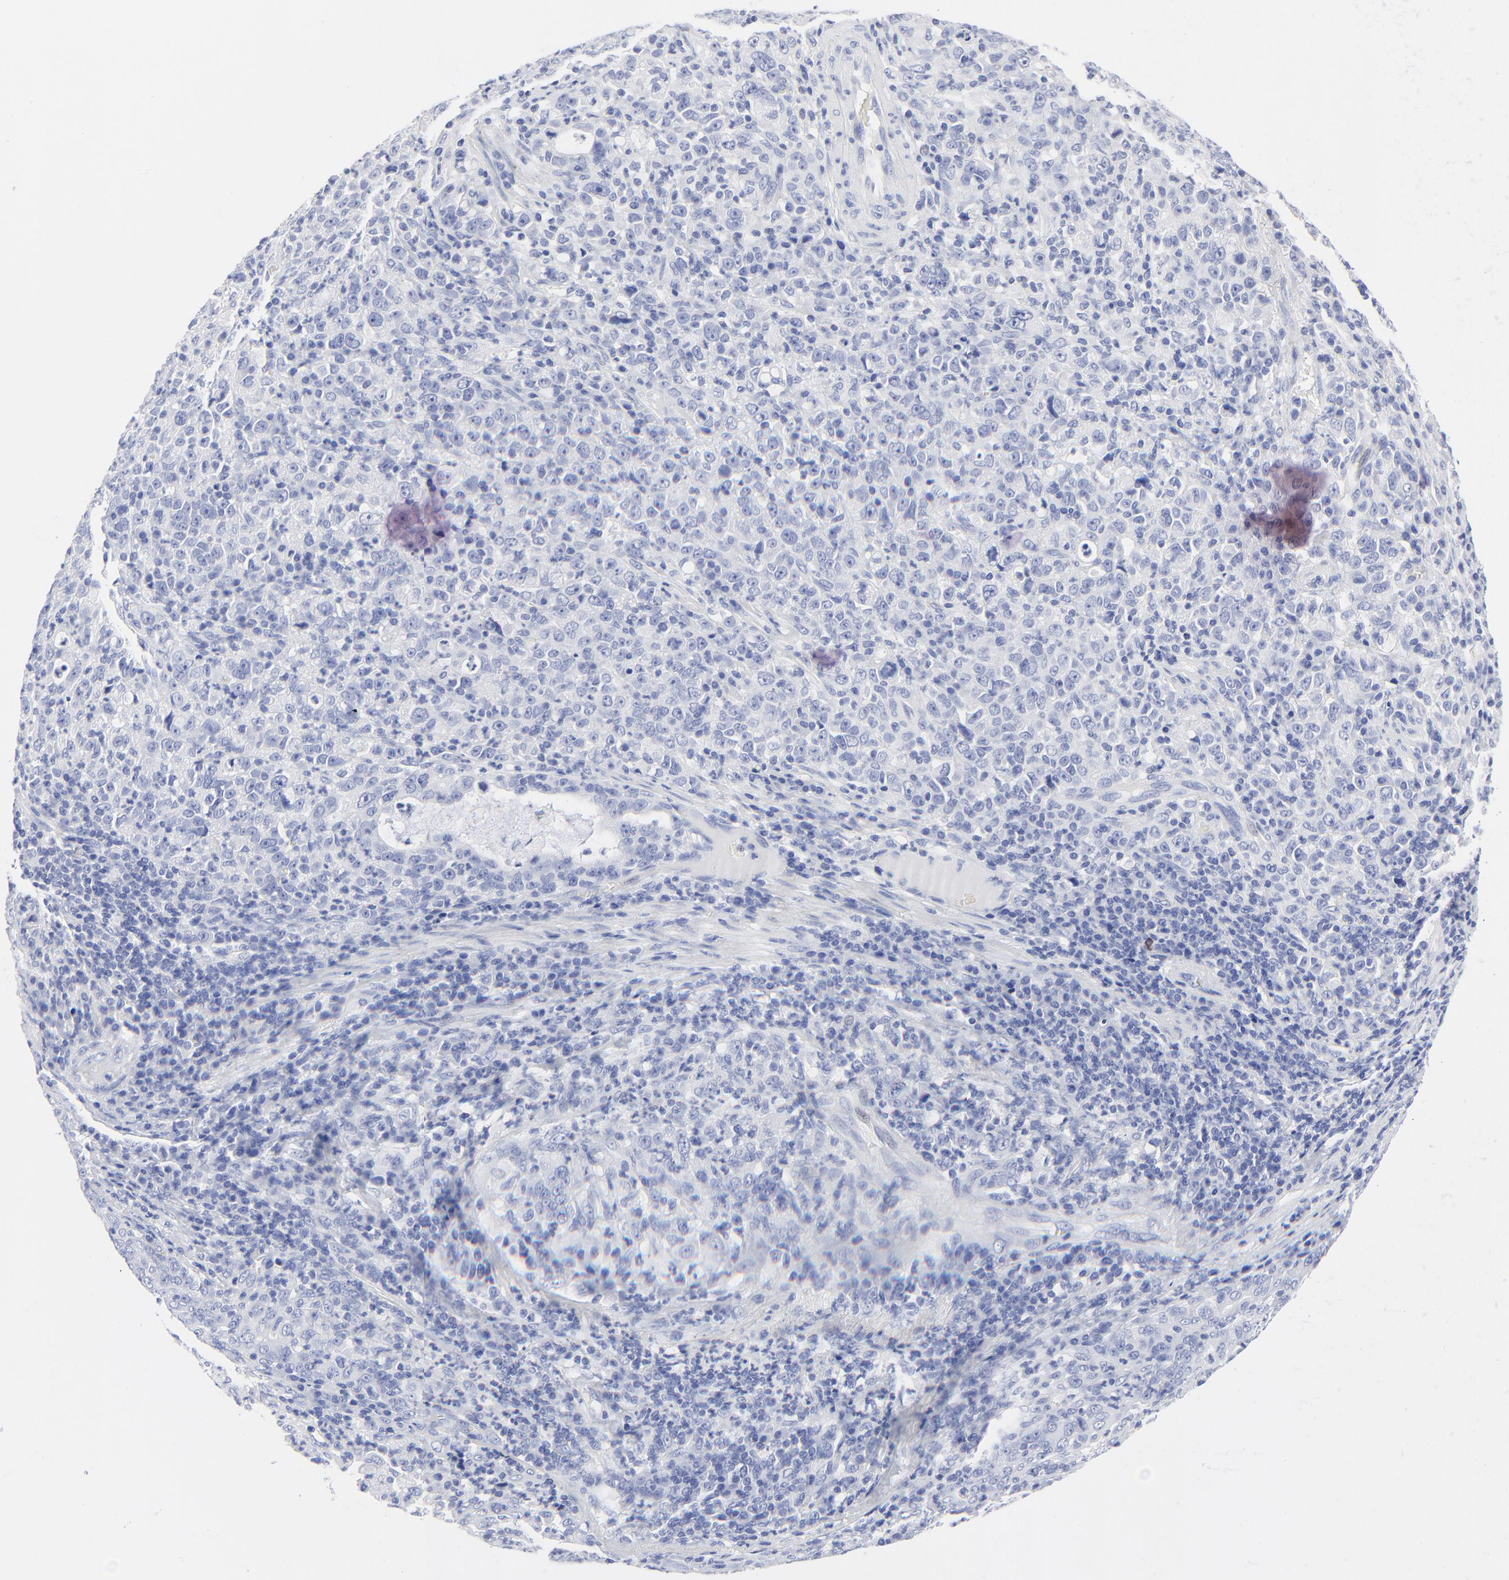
{"staining": {"intensity": "negative", "quantity": "none", "location": "none"}, "tissue": "stomach cancer", "cell_type": "Tumor cells", "image_type": "cancer", "snomed": [{"axis": "morphology", "description": "Adenocarcinoma, NOS"}, {"axis": "topography", "description": "Stomach, upper"}], "caption": "A photomicrograph of adenocarcinoma (stomach) stained for a protein displays no brown staining in tumor cells. (DAB immunohistochemistry (IHC) with hematoxylin counter stain).", "gene": "PSD3", "patient": {"sex": "female", "age": 50}}